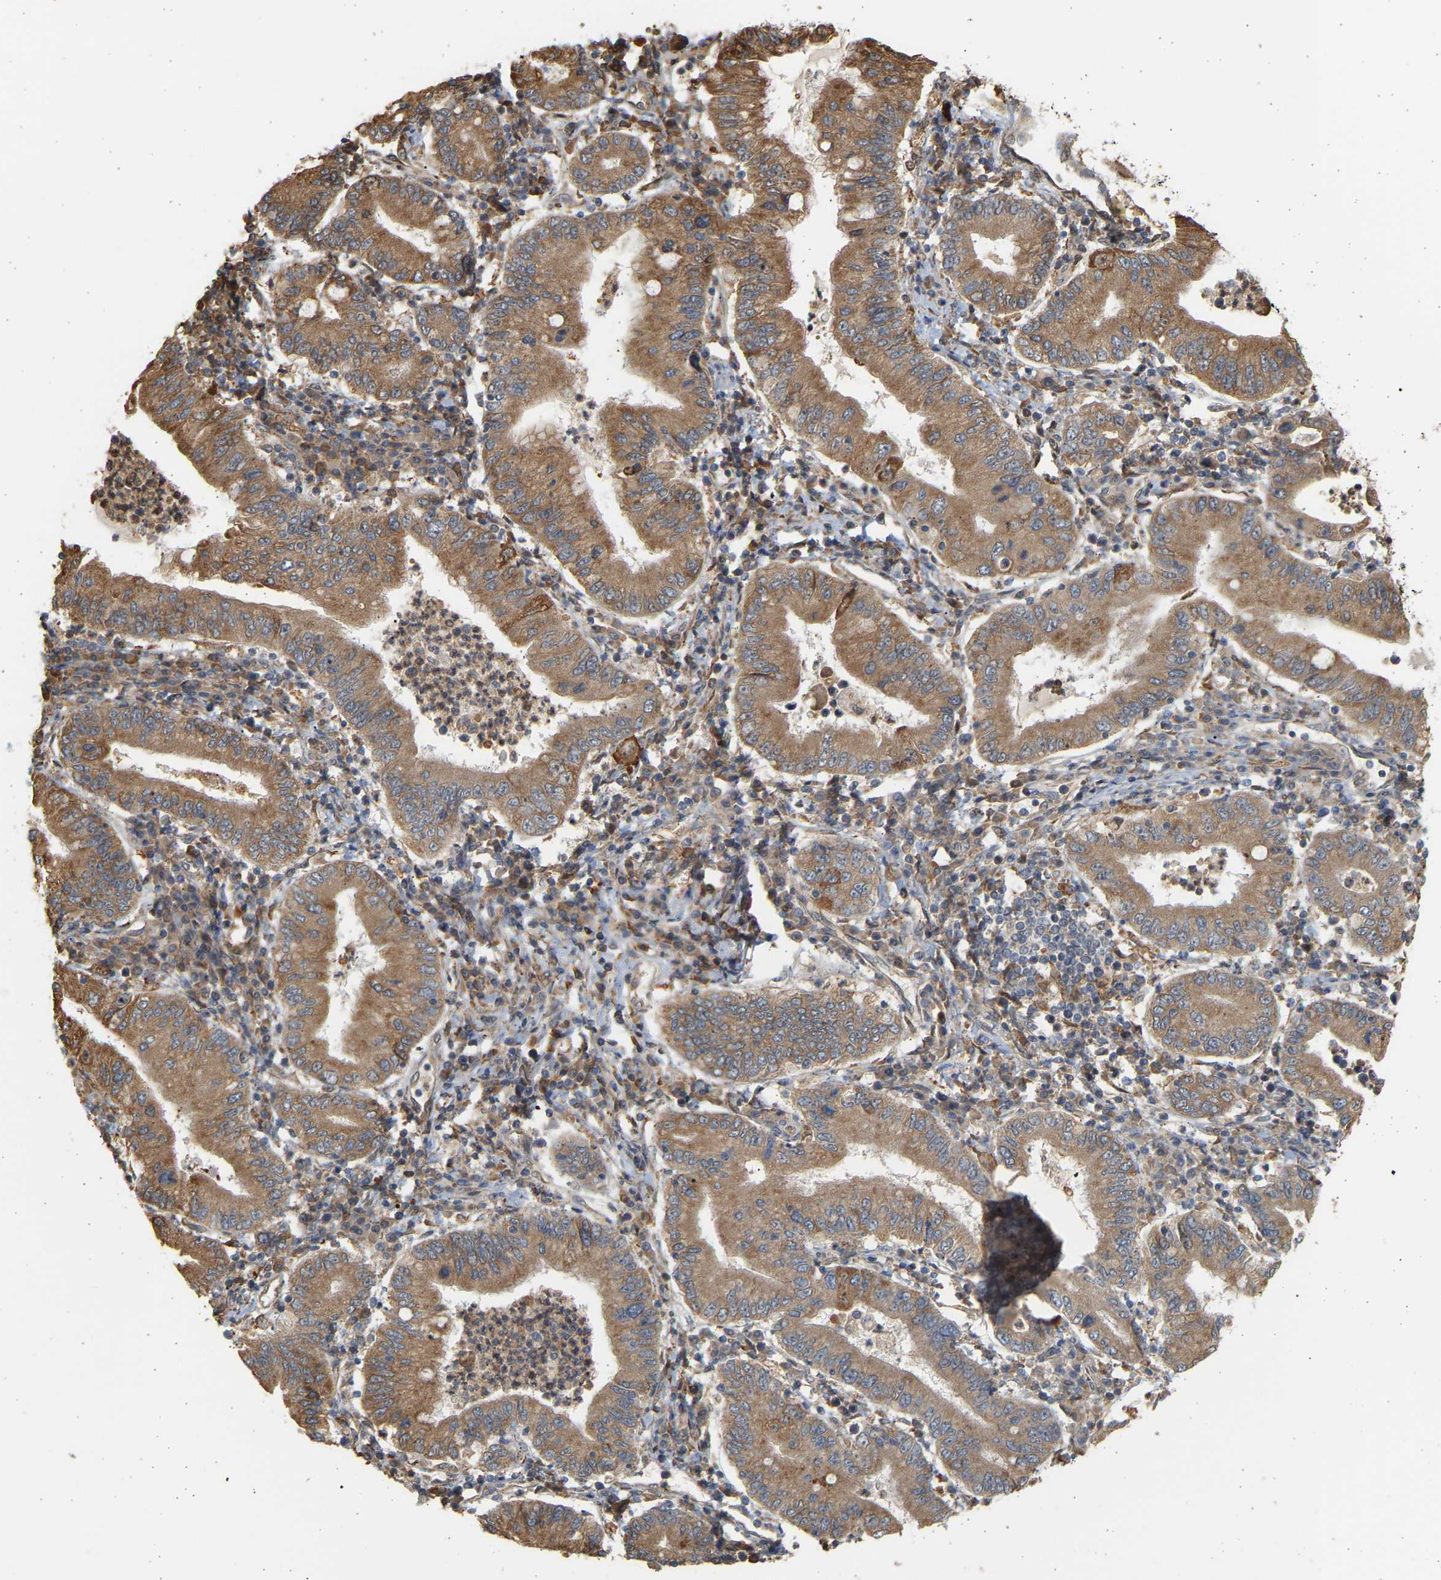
{"staining": {"intensity": "moderate", "quantity": ">75%", "location": "cytoplasmic/membranous"}, "tissue": "stomach cancer", "cell_type": "Tumor cells", "image_type": "cancer", "snomed": [{"axis": "morphology", "description": "Normal tissue, NOS"}, {"axis": "morphology", "description": "Adenocarcinoma, NOS"}, {"axis": "topography", "description": "Esophagus"}, {"axis": "topography", "description": "Stomach, upper"}, {"axis": "topography", "description": "Peripheral nerve tissue"}], "caption": "About >75% of tumor cells in adenocarcinoma (stomach) show moderate cytoplasmic/membranous protein expression as visualized by brown immunohistochemical staining.", "gene": "B4GALT6", "patient": {"sex": "male", "age": 62}}